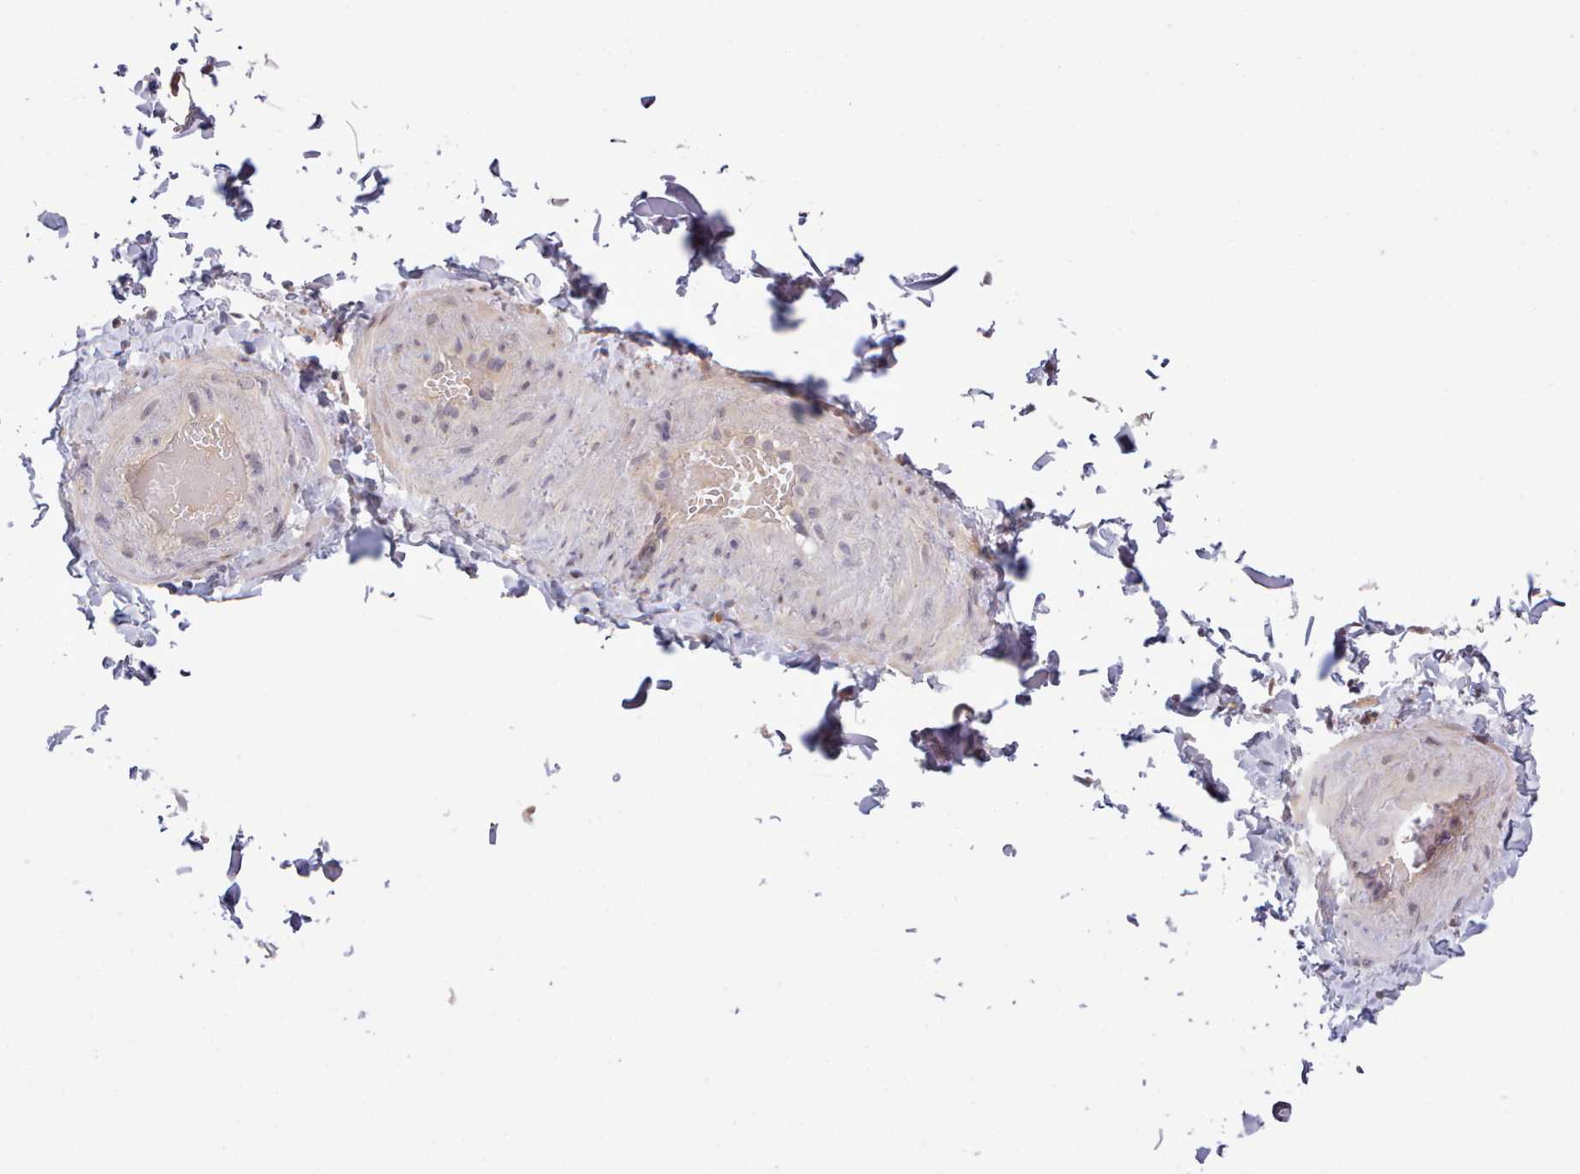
{"staining": {"intensity": "negative", "quantity": "none", "location": "none"}, "tissue": "adipose tissue", "cell_type": "Adipocytes", "image_type": "normal", "snomed": [{"axis": "morphology", "description": "Normal tissue, NOS"}, {"axis": "topography", "description": "Soft tissue"}, {"axis": "topography", "description": "Vascular tissue"}, {"axis": "topography", "description": "Peripheral nerve tissue"}], "caption": "DAB immunohistochemical staining of normal adipose tissue displays no significant staining in adipocytes. Brightfield microscopy of immunohistochemistry (IHC) stained with DAB (3,3'-diaminobenzidine) (brown) and hematoxylin (blue), captured at high magnification.", "gene": "ARL17A", "patient": {"sex": "male", "age": 32}}